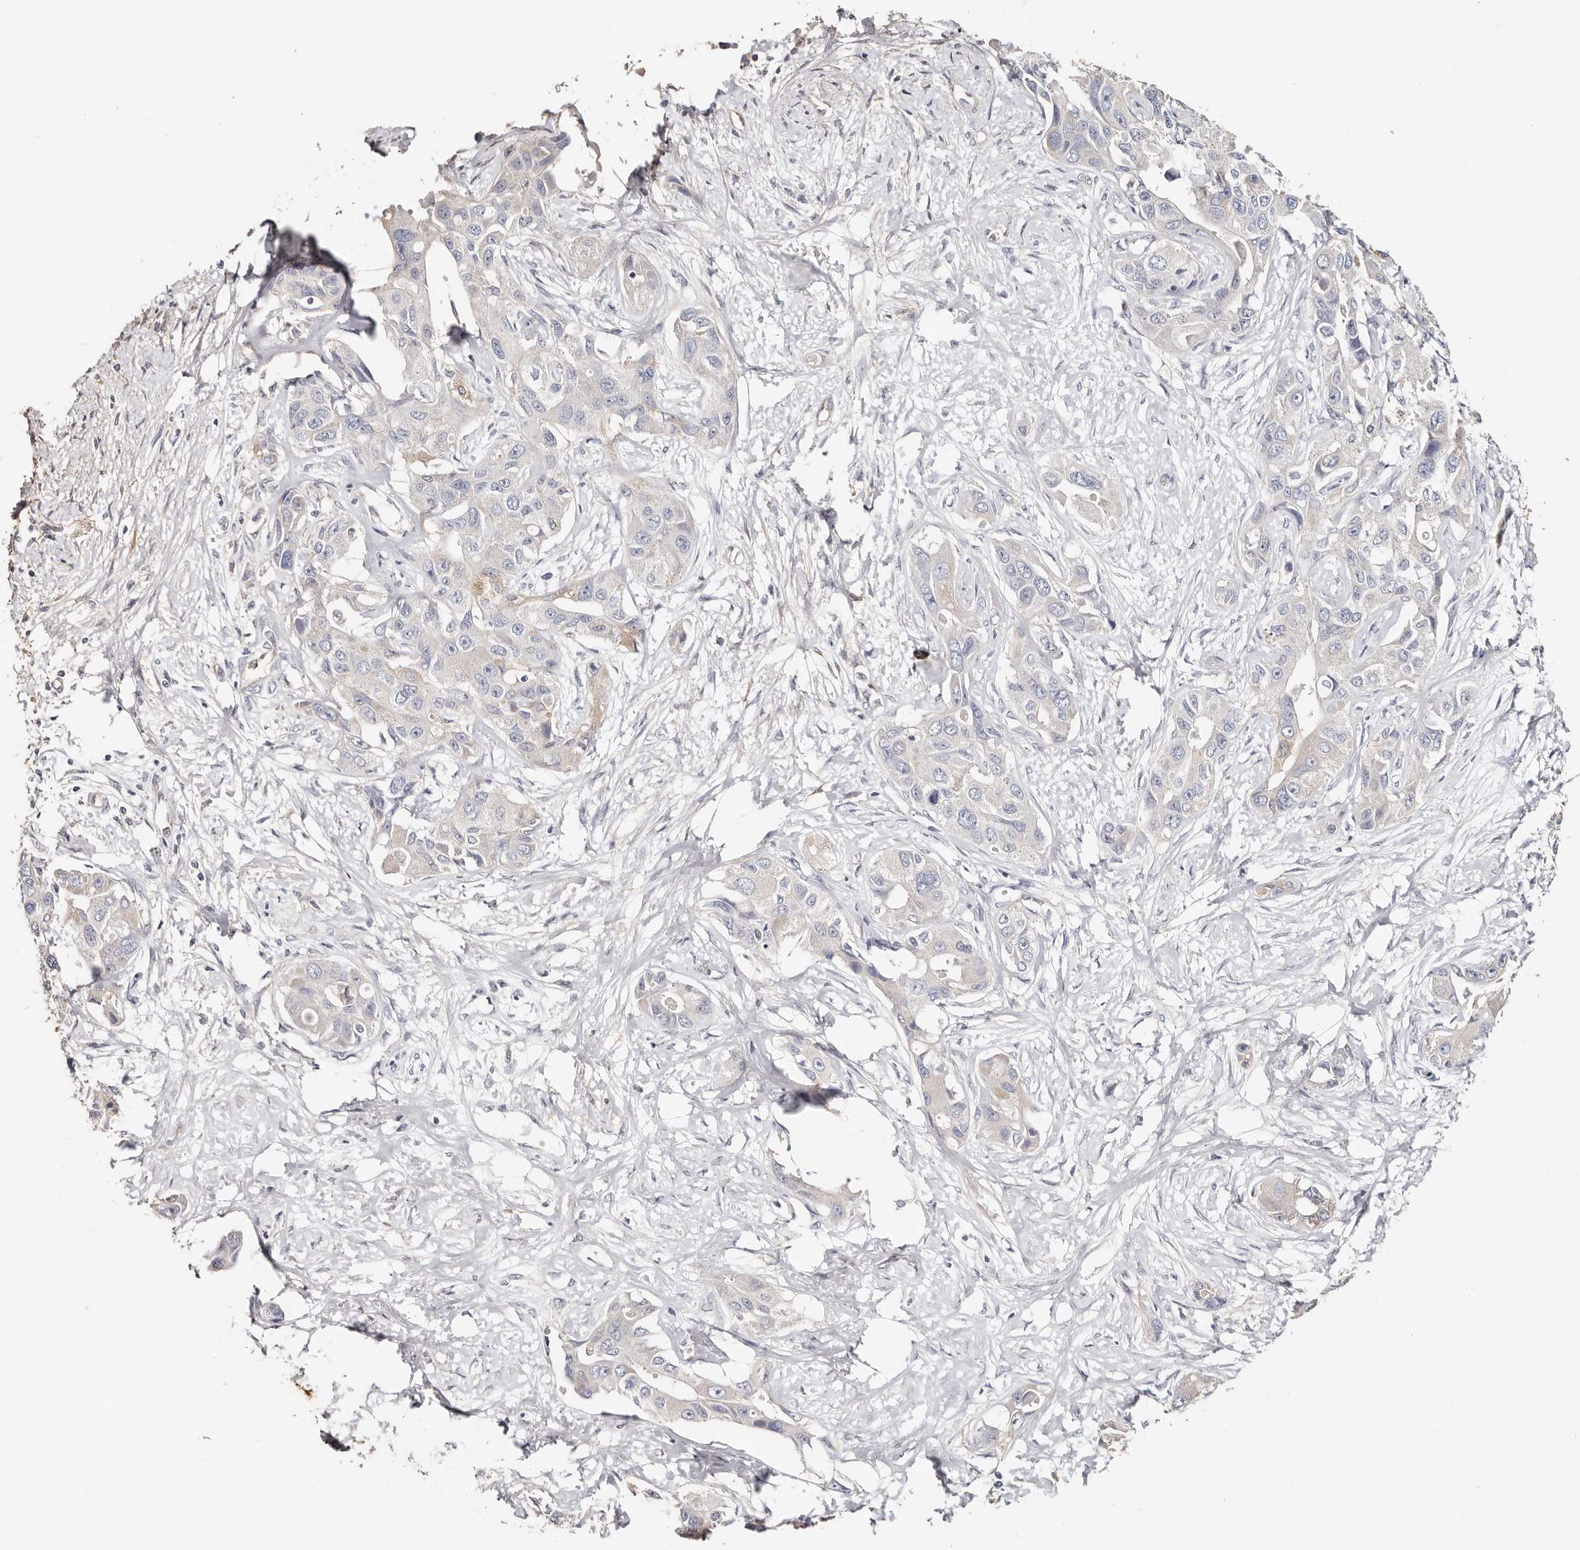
{"staining": {"intensity": "negative", "quantity": "none", "location": "none"}, "tissue": "liver cancer", "cell_type": "Tumor cells", "image_type": "cancer", "snomed": [{"axis": "morphology", "description": "Cholangiocarcinoma"}, {"axis": "topography", "description": "Liver"}], "caption": "DAB (3,3'-diaminobenzidine) immunohistochemical staining of cholangiocarcinoma (liver) reveals no significant staining in tumor cells.", "gene": "TGM2", "patient": {"sex": "male", "age": 59}}